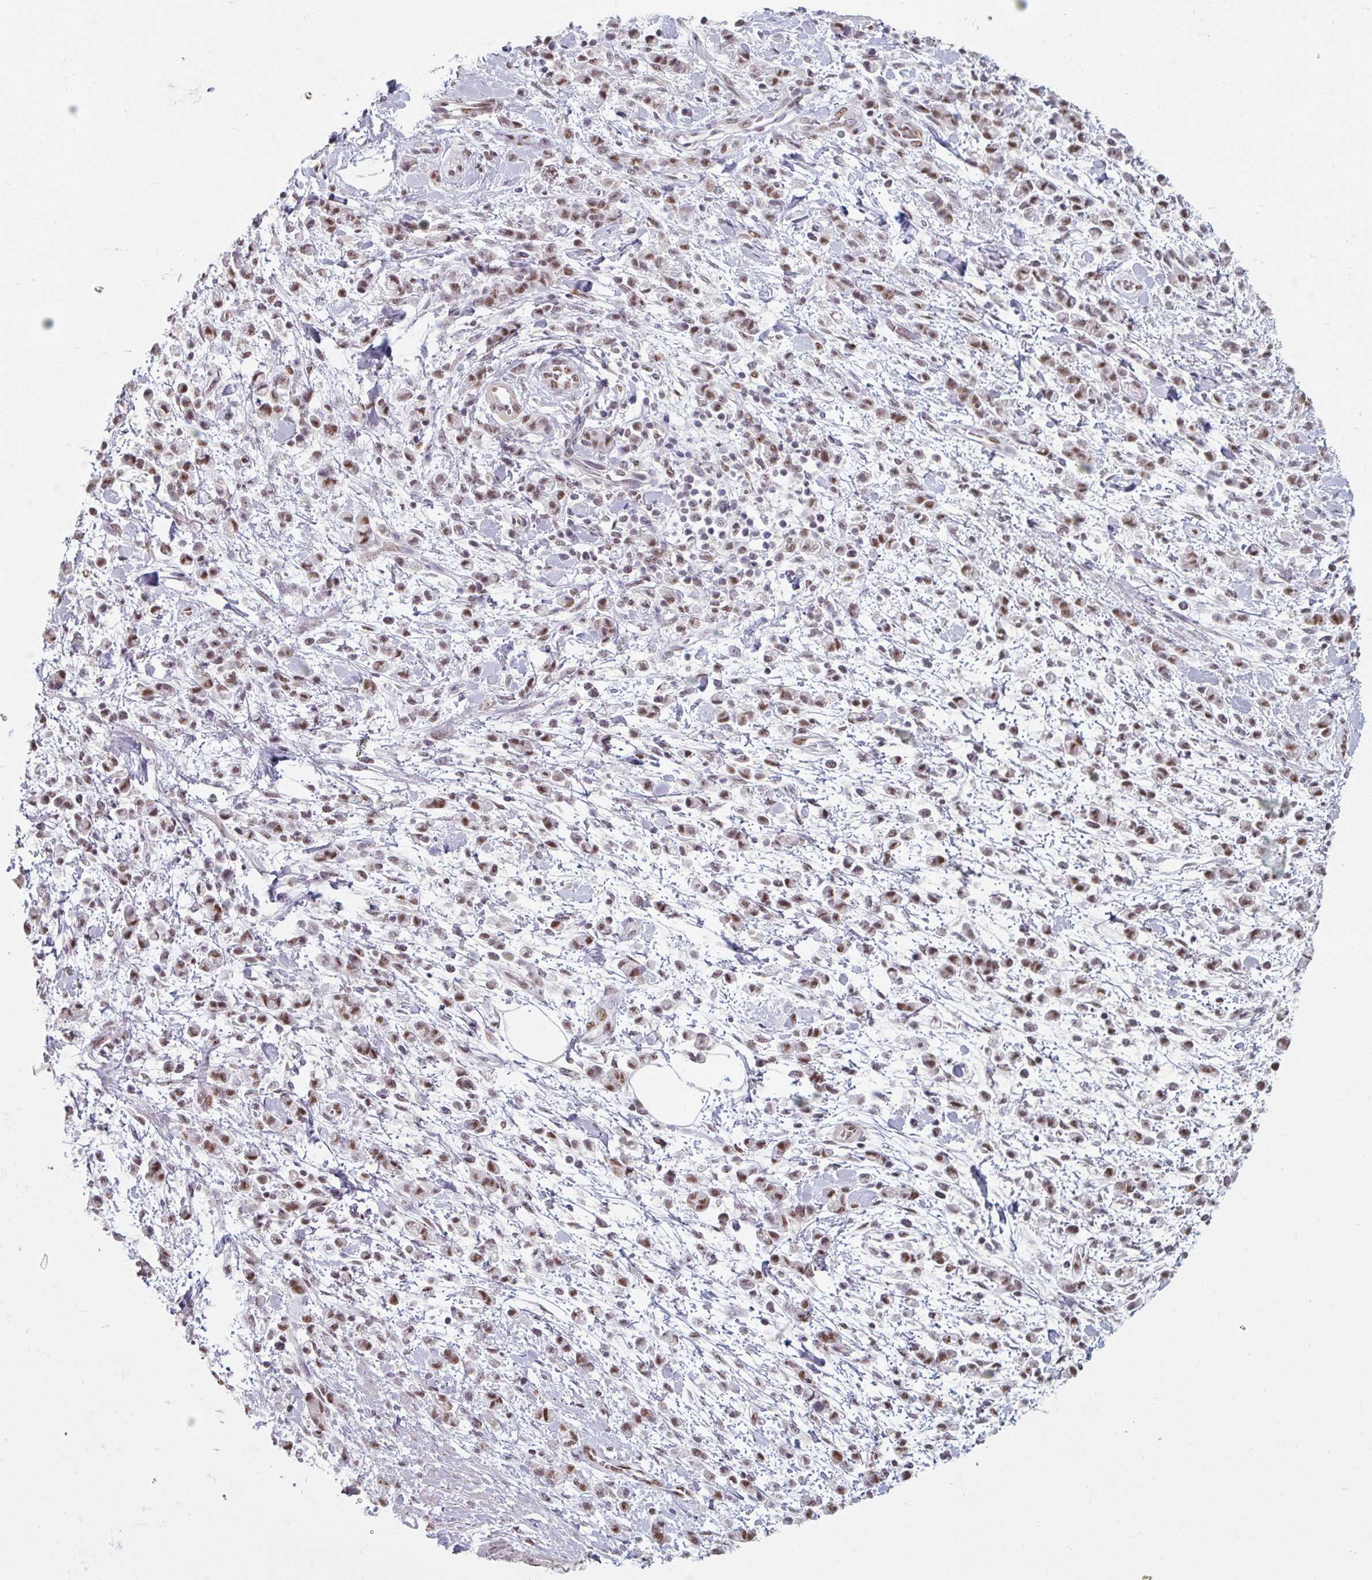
{"staining": {"intensity": "moderate", "quantity": ">75%", "location": "nuclear"}, "tissue": "stomach cancer", "cell_type": "Tumor cells", "image_type": "cancer", "snomed": [{"axis": "morphology", "description": "Adenocarcinoma, NOS"}, {"axis": "topography", "description": "Stomach"}], "caption": "Immunohistochemical staining of adenocarcinoma (stomach) exhibits medium levels of moderate nuclear positivity in approximately >75% of tumor cells.", "gene": "ZFTRAF1", "patient": {"sex": "male", "age": 76}}